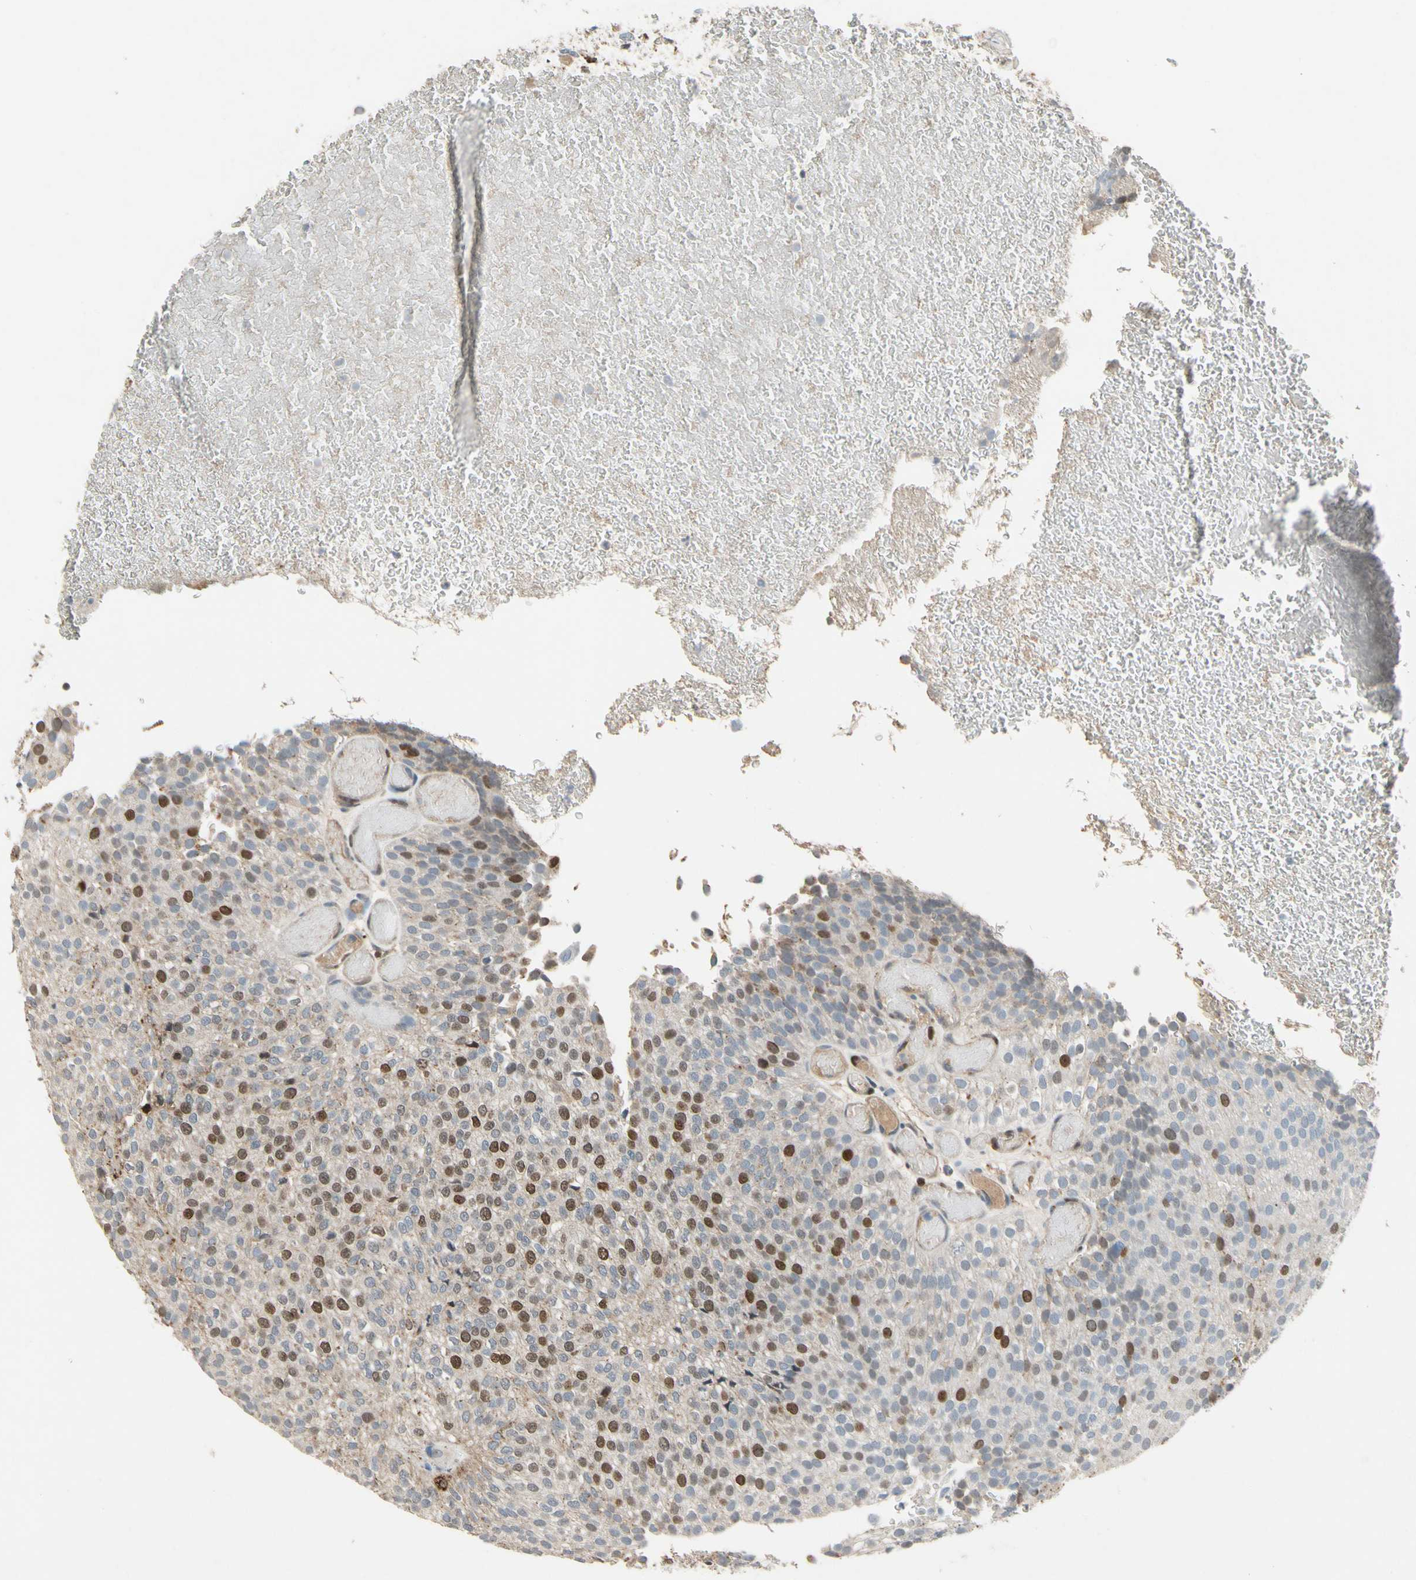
{"staining": {"intensity": "moderate", "quantity": "<25%", "location": "cytoplasmic/membranous"}, "tissue": "urothelial cancer", "cell_type": "Tumor cells", "image_type": "cancer", "snomed": [{"axis": "morphology", "description": "Urothelial carcinoma, Low grade"}, {"axis": "topography", "description": "Urinary bladder"}], "caption": "Immunohistochemistry (IHC) (DAB) staining of urothelial carcinoma (low-grade) reveals moderate cytoplasmic/membranous protein expression in about <25% of tumor cells. The staining was performed using DAB (3,3'-diaminobenzidine) to visualize the protein expression in brown, while the nuclei were stained in blue with hematoxylin (Magnification: 20x).", "gene": "ZKSCAN4", "patient": {"sex": "male", "age": 78}}